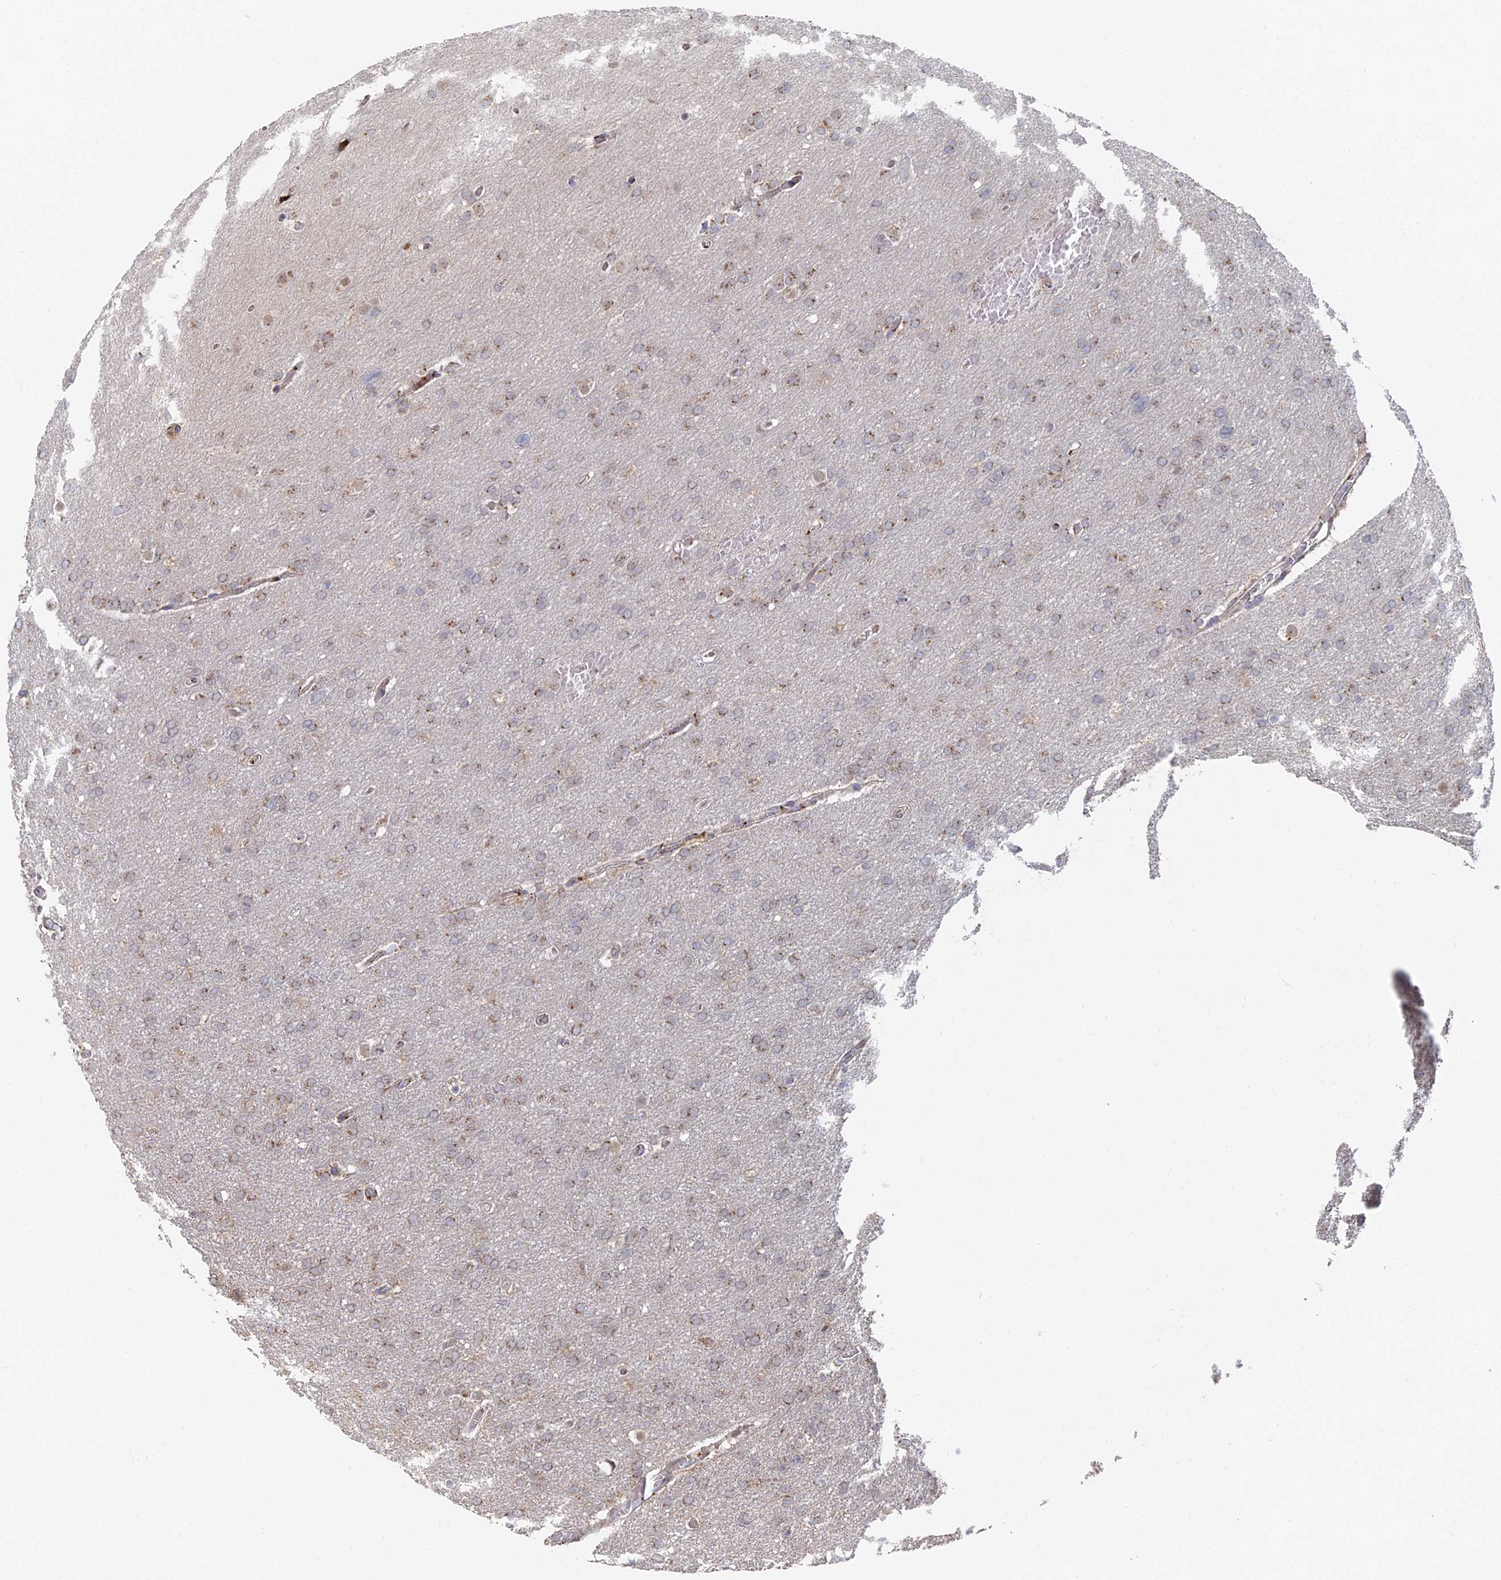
{"staining": {"intensity": "moderate", "quantity": ">75%", "location": "cytoplasmic/membranous"}, "tissue": "glioma", "cell_type": "Tumor cells", "image_type": "cancer", "snomed": [{"axis": "morphology", "description": "Glioma, malignant, High grade"}, {"axis": "topography", "description": "Cerebral cortex"}], "caption": "There is medium levels of moderate cytoplasmic/membranous staining in tumor cells of malignant glioma (high-grade), as demonstrated by immunohistochemical staining (brown color).", "gene": "SGMS1", "patient": {"sex": "female", "age": 36}}